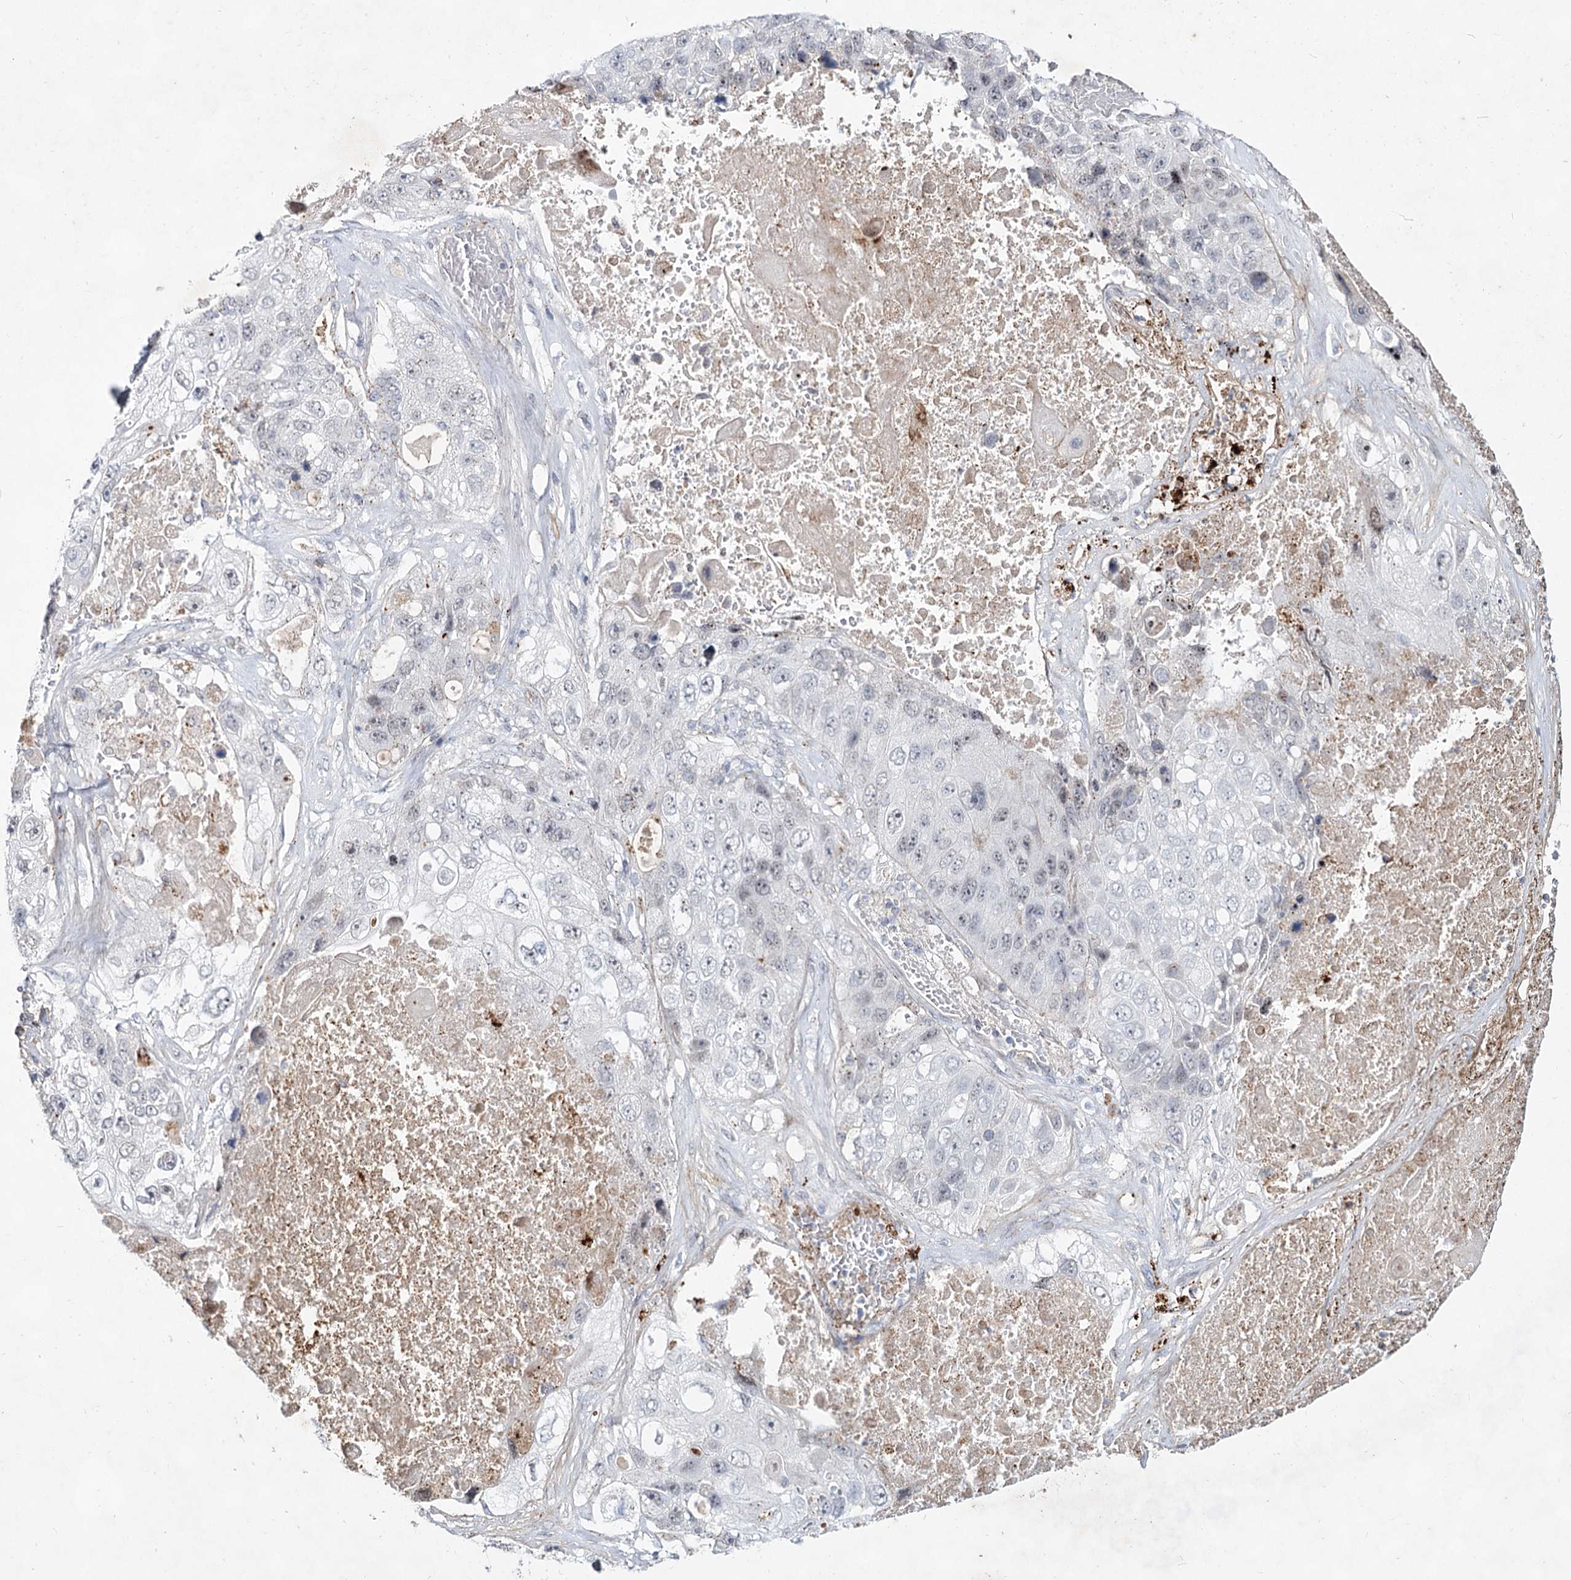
{"staining": {"intensity": "weak", "quantity": "<25%", "location": "cytoplasmic/membranous"}, "tissue": "lung cancer", "cell_type": "Tumor cells", "image_type": "cancer", "snomed": [{"axis": "morphology", "description": "Squamous cell carcinoma, NOS"}, {"axis": "topography", "description": "Lung"}], "caption": "High magnification brightfield microscopy of lung squamous cell carcinoma stained with DAB (brown) and counterstained with hematoxylin (blue): tumor cells show no significant expression.", "gene": "ATL2", "patient": {"sex": "male", "age": 61}}